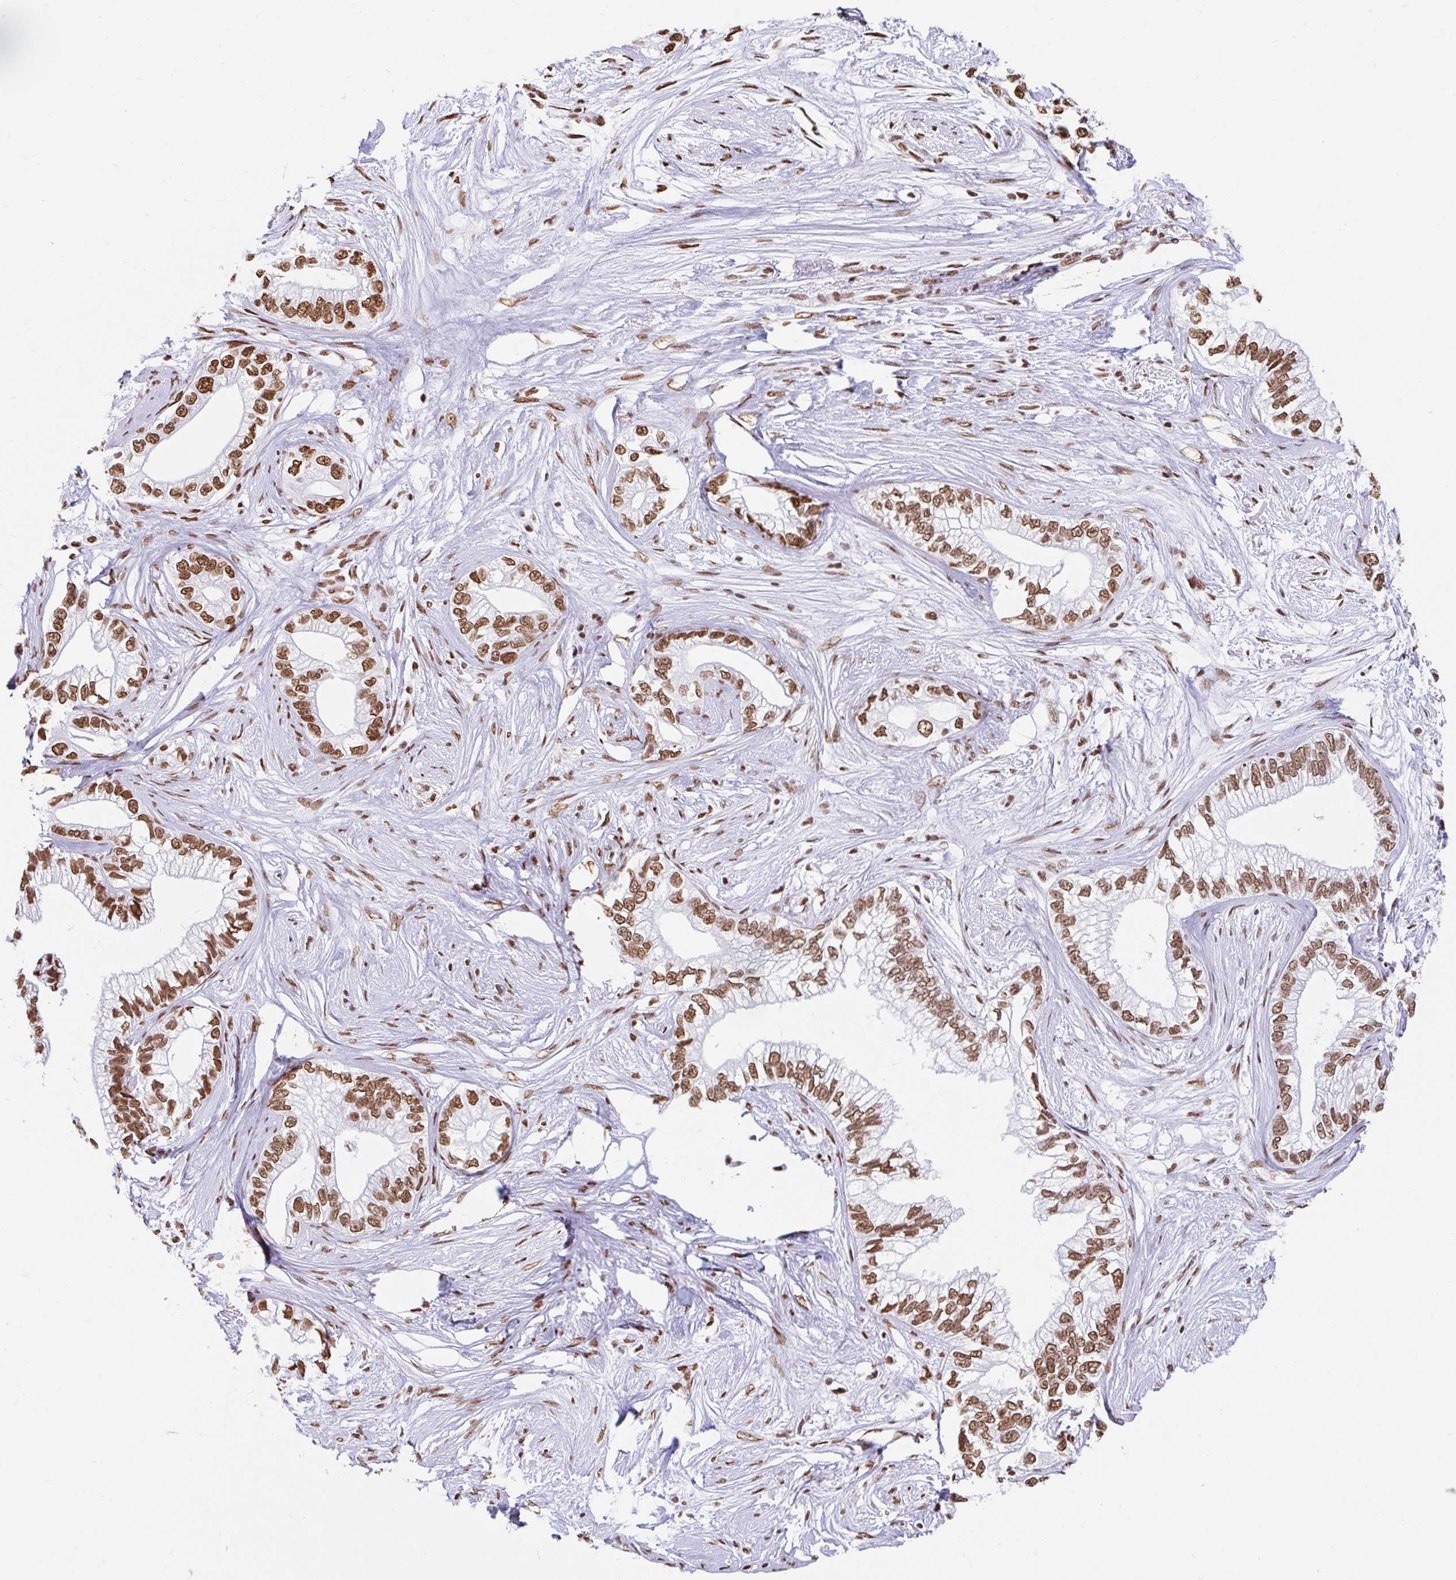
{"staining": {"intensity": "strong", "quantity": ">75%", "location": "nuclear"}, "tissue": "pancreatic cancer", "cell_type": "Tumor cells", "image_type": "cancer", "snomed": [{"axis": "morphology", "description": "Adenocarcinoma, NOS"}, {"axis": "topography", "description": "Pancreas"}], "caption": "Immunohistochemical staining of pancreatic cancer (adenocarcinoma) reveals strong nuclear protein expression in about >75% of tumor cells. The protein of interest is stained brown, and the nuclei are stained in blue (DAB (3,3'-diaminobenzidine) IHC with brightfield microscopy, high magnification).", "gene": "KHDRBS1", "patient": {"sex": "male", "age": 70}}